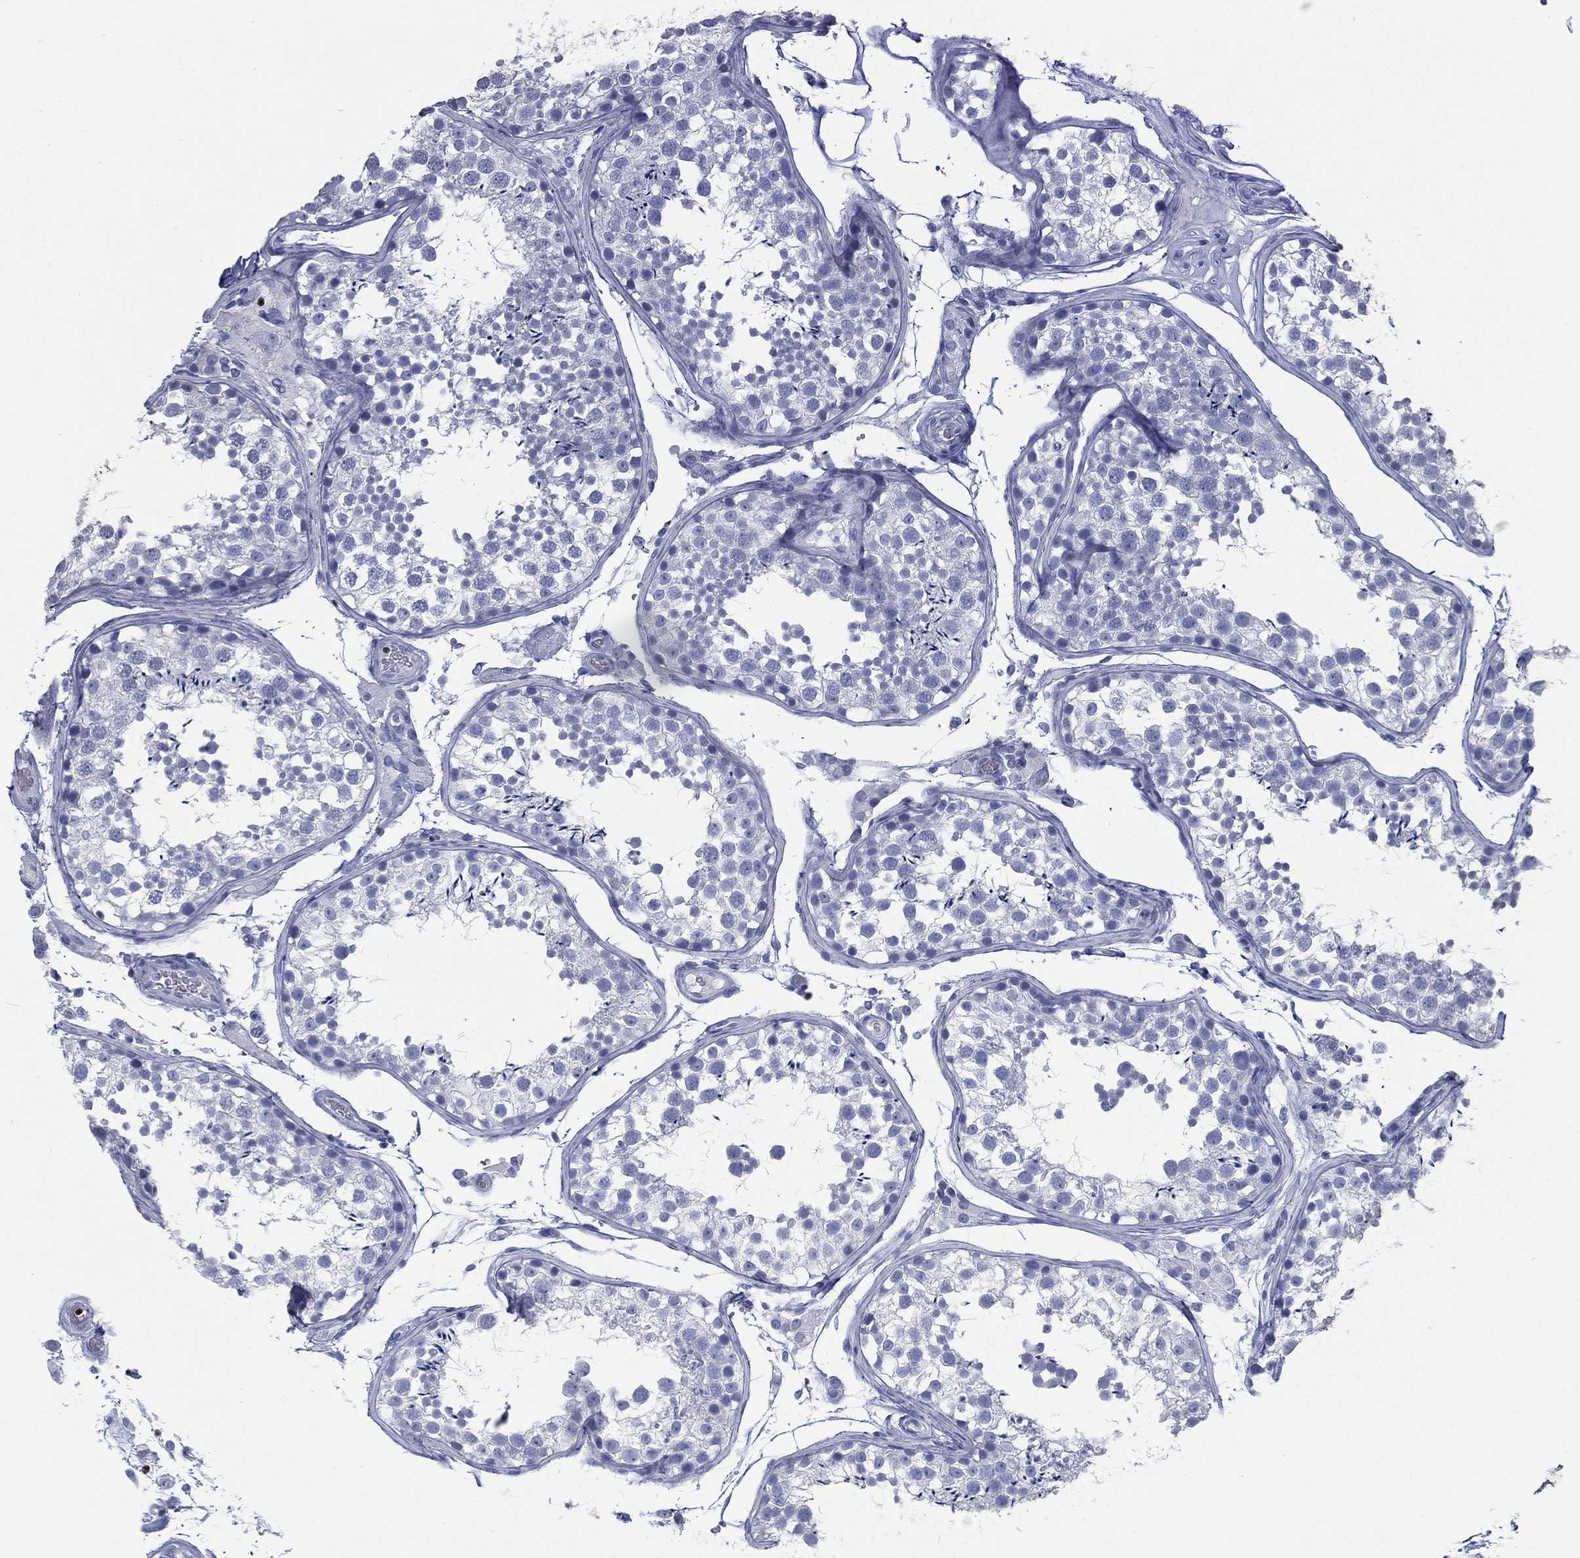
{"staining": {"intensity": "negative", "quantity": "none", "location": "none"}, "tissue": "testis", "cell_type": "Cells in seminiferous ducts", "image_type": "normal", "snomed": [{"axis": "morphology", "description": "Normal tissue, NOS"}, {"axis": "topography", "description": "Testis"}], "caption": "Testis stained for a protein using immunohistochemistry shows no positivity cells in seminiferous ducts.", "gene": "PYHIN1", "patient": {"sex": "male", "age": 29}}